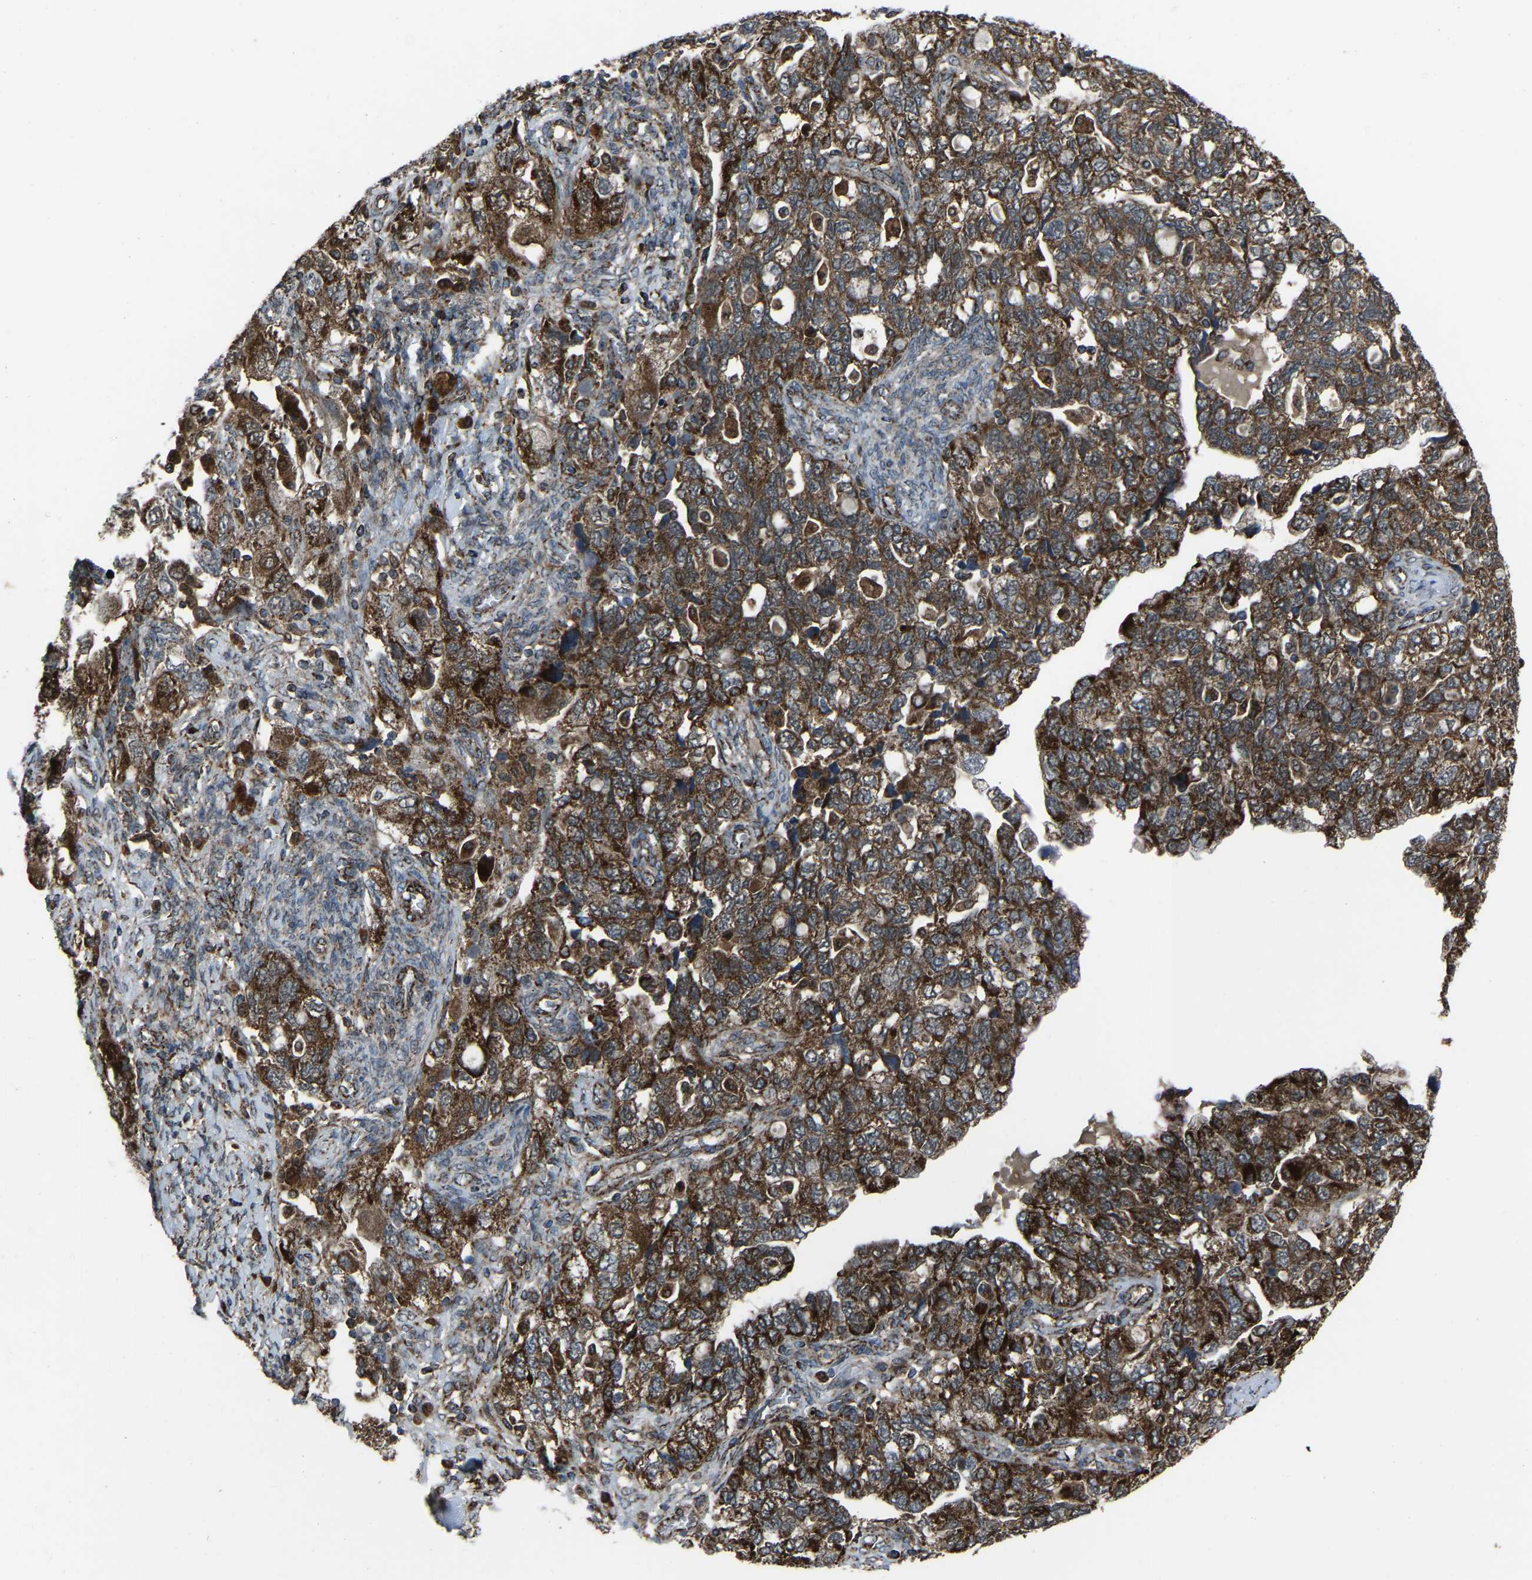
{"staining": {"intensity": "strong", "quantity": ">75%", "location": "cytoplasmic/membranous"}, "tissue": "ovarian cancer", "cell_type": "Tumor cells", "image_type": "cancer", "snomed": [{"axis": "morphology", "description": "Carcinoma, NOS"}, {"axis": "morphology", "description": "Cystadenocarcinoma, serous, NOS"}, {"axis": "topography", "description": "Ovary"}], "caption": "Ovarian serous cystadenocarcinoma stained for a protein shows strong cytoplasmic/membranous positivity in tumor cells.", "gene": "AKR1A1", "patient": {"sex": "female", "age": 69}}